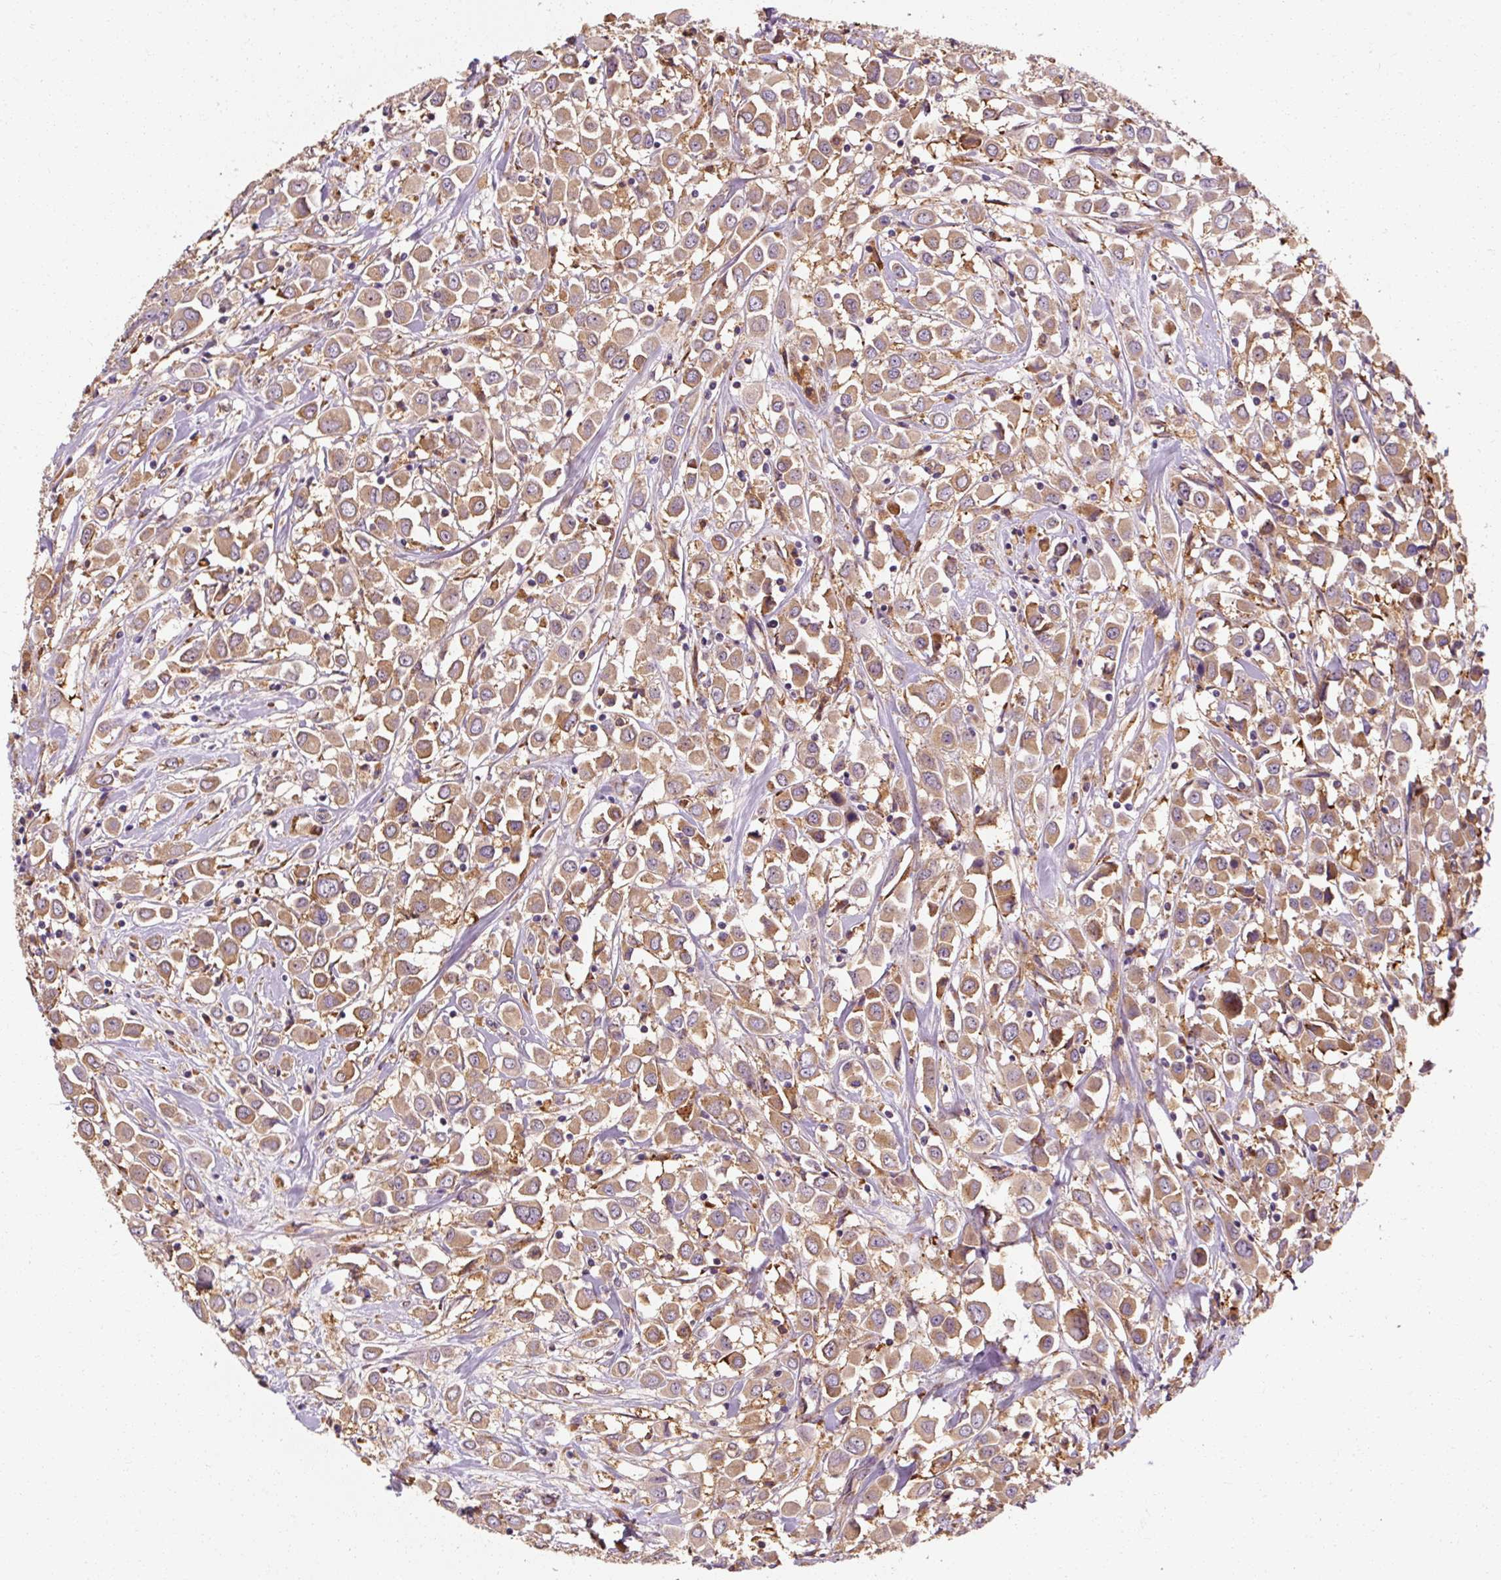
{"staining": {"intensity": "moderate", "quantity": ">75%", "location": "cytoplasmic/membranous"}, "tissue": "breast cancer", "cell_type": "Tumor cells", "image_type": "cancer", "snomed": [{"axis": "morphology", "description": "Duct carcinoma"}, {"axis": "topography", "description": "Breast"}], "caption": "This is an image of immunohistochemistry (IHC) staining of breast cancer (intraductal carcinoma), which shows moderate positivity in the cytoplasmic/membranous of tumor cells.", "gene": "TBC1D4", "patient": {"sex": "female", "age": 61}}